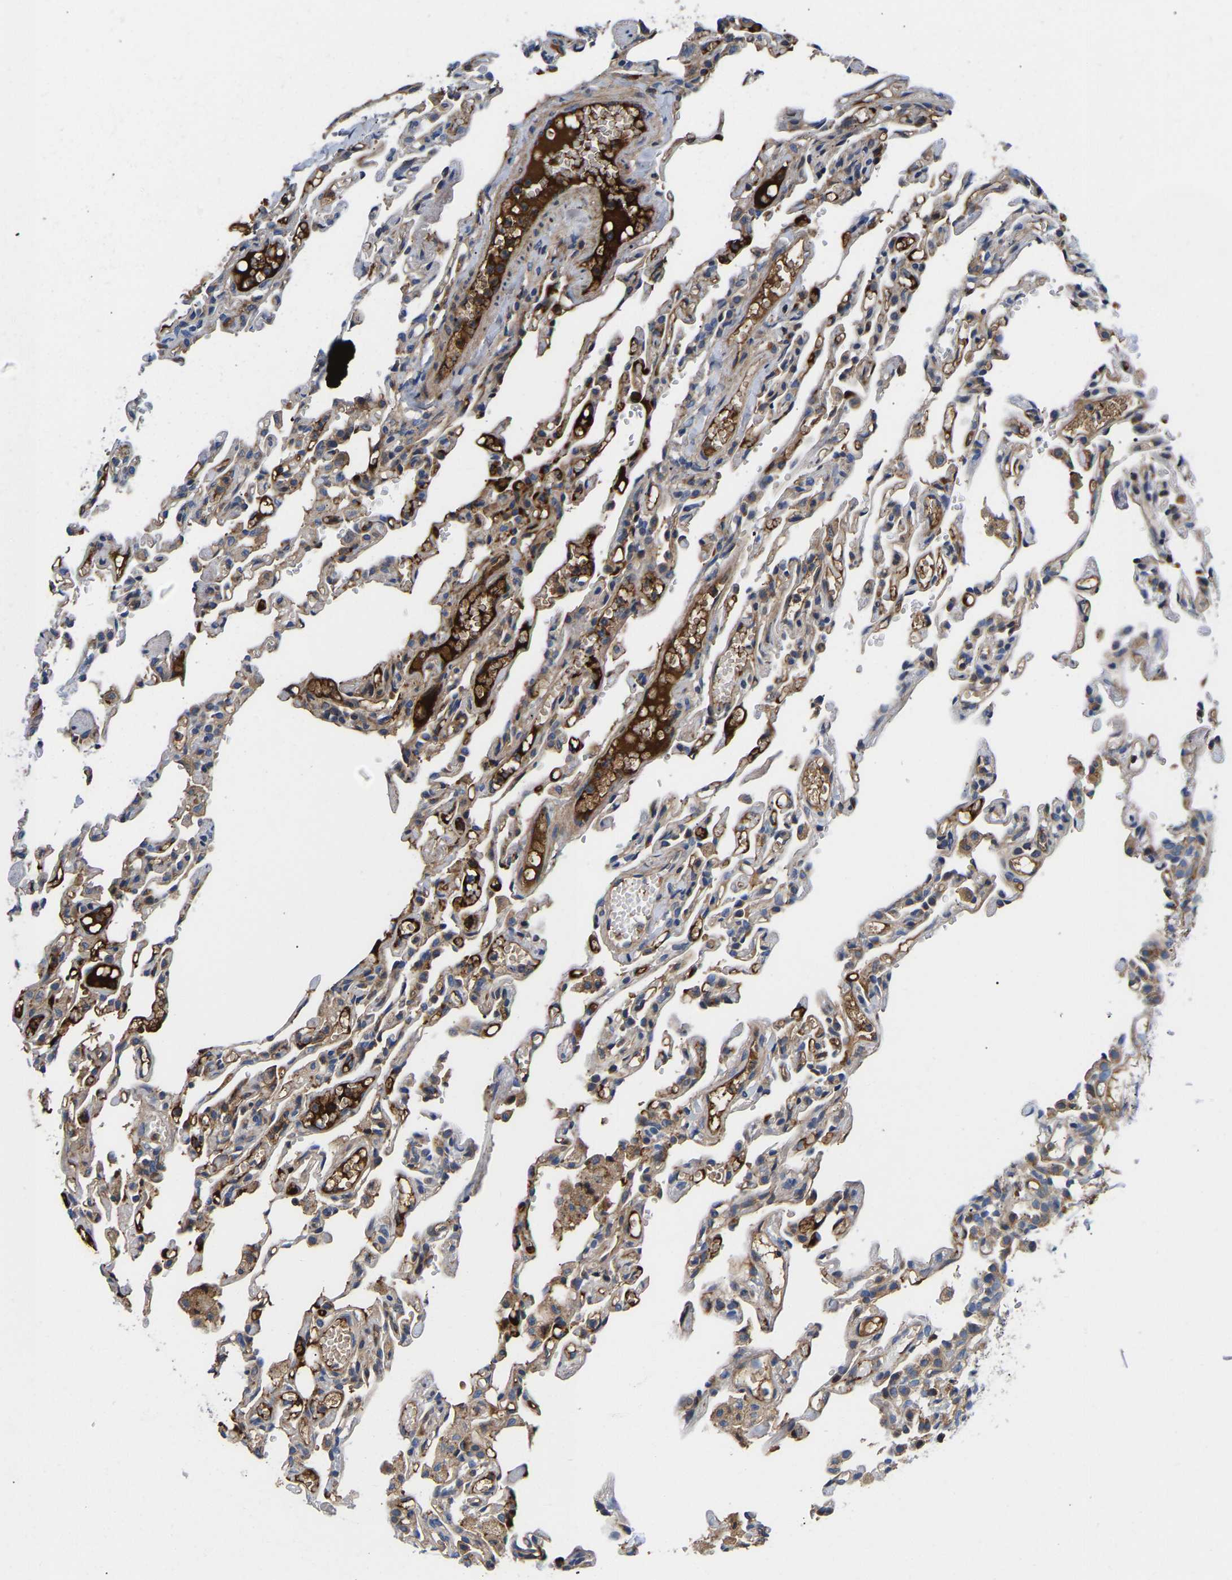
{"staining": {"intensity": "weak", "quantity": "25%-75%", "location": "cytoplasmic/membranous"}, "tissue": "lung", "cell_type": "Alveolar cells", "image_type": "normal", "snomed": [{"axis": "morphology", "description": "Normal tissue, NOS"}, {"axis": "topography", "description": "Lung"}], "caption": "Weak cytoplasmic/membranous positivity for a protein is seen in about 25%-75% of alveolar cells of unremarkable lung using immunohistochemistry.", "gene": "AIMP2", "patient": {"sex": "male", "age": 21}}